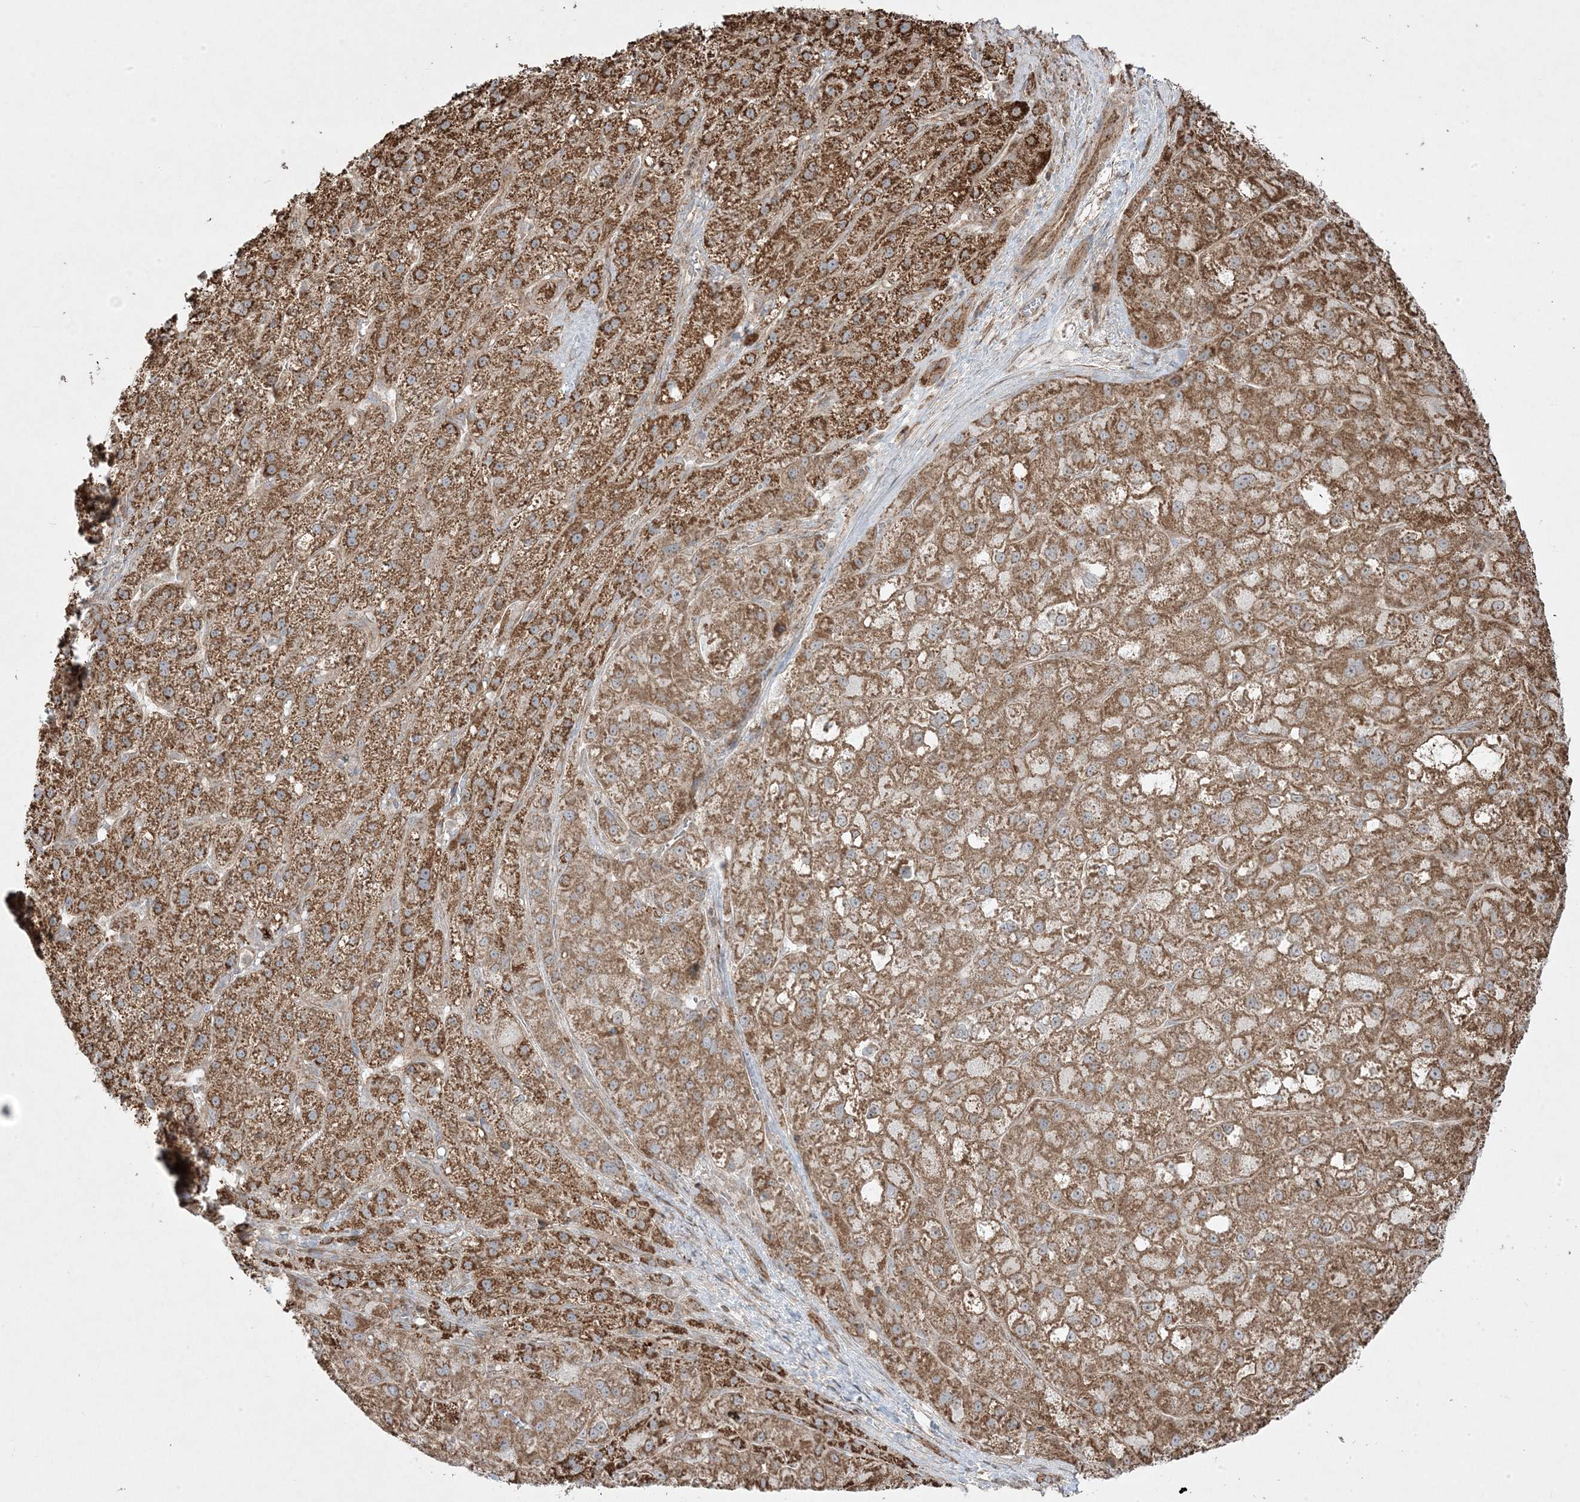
{"staining": {"intensity": "strong", "quantity": ">75%", "location": "cytoplasmic/membranous"}, "tissue": "liver cancer", "cell_type": "Tumor cells", "image_type": "cancer", "snomed": [{"axis": "morphology", "description": "Carcinoma, Hepatocellular, NOS"}, {"axis": "topography", "description": "Liver"}], "caption": "Human liver cancer stained with a brown dye exhibits strong cytoplasmic/membranous positive positivity in about >75% of tumor cells.", "gene": "CLUAP1", "patient": {"sex": "male", "age": 57}}